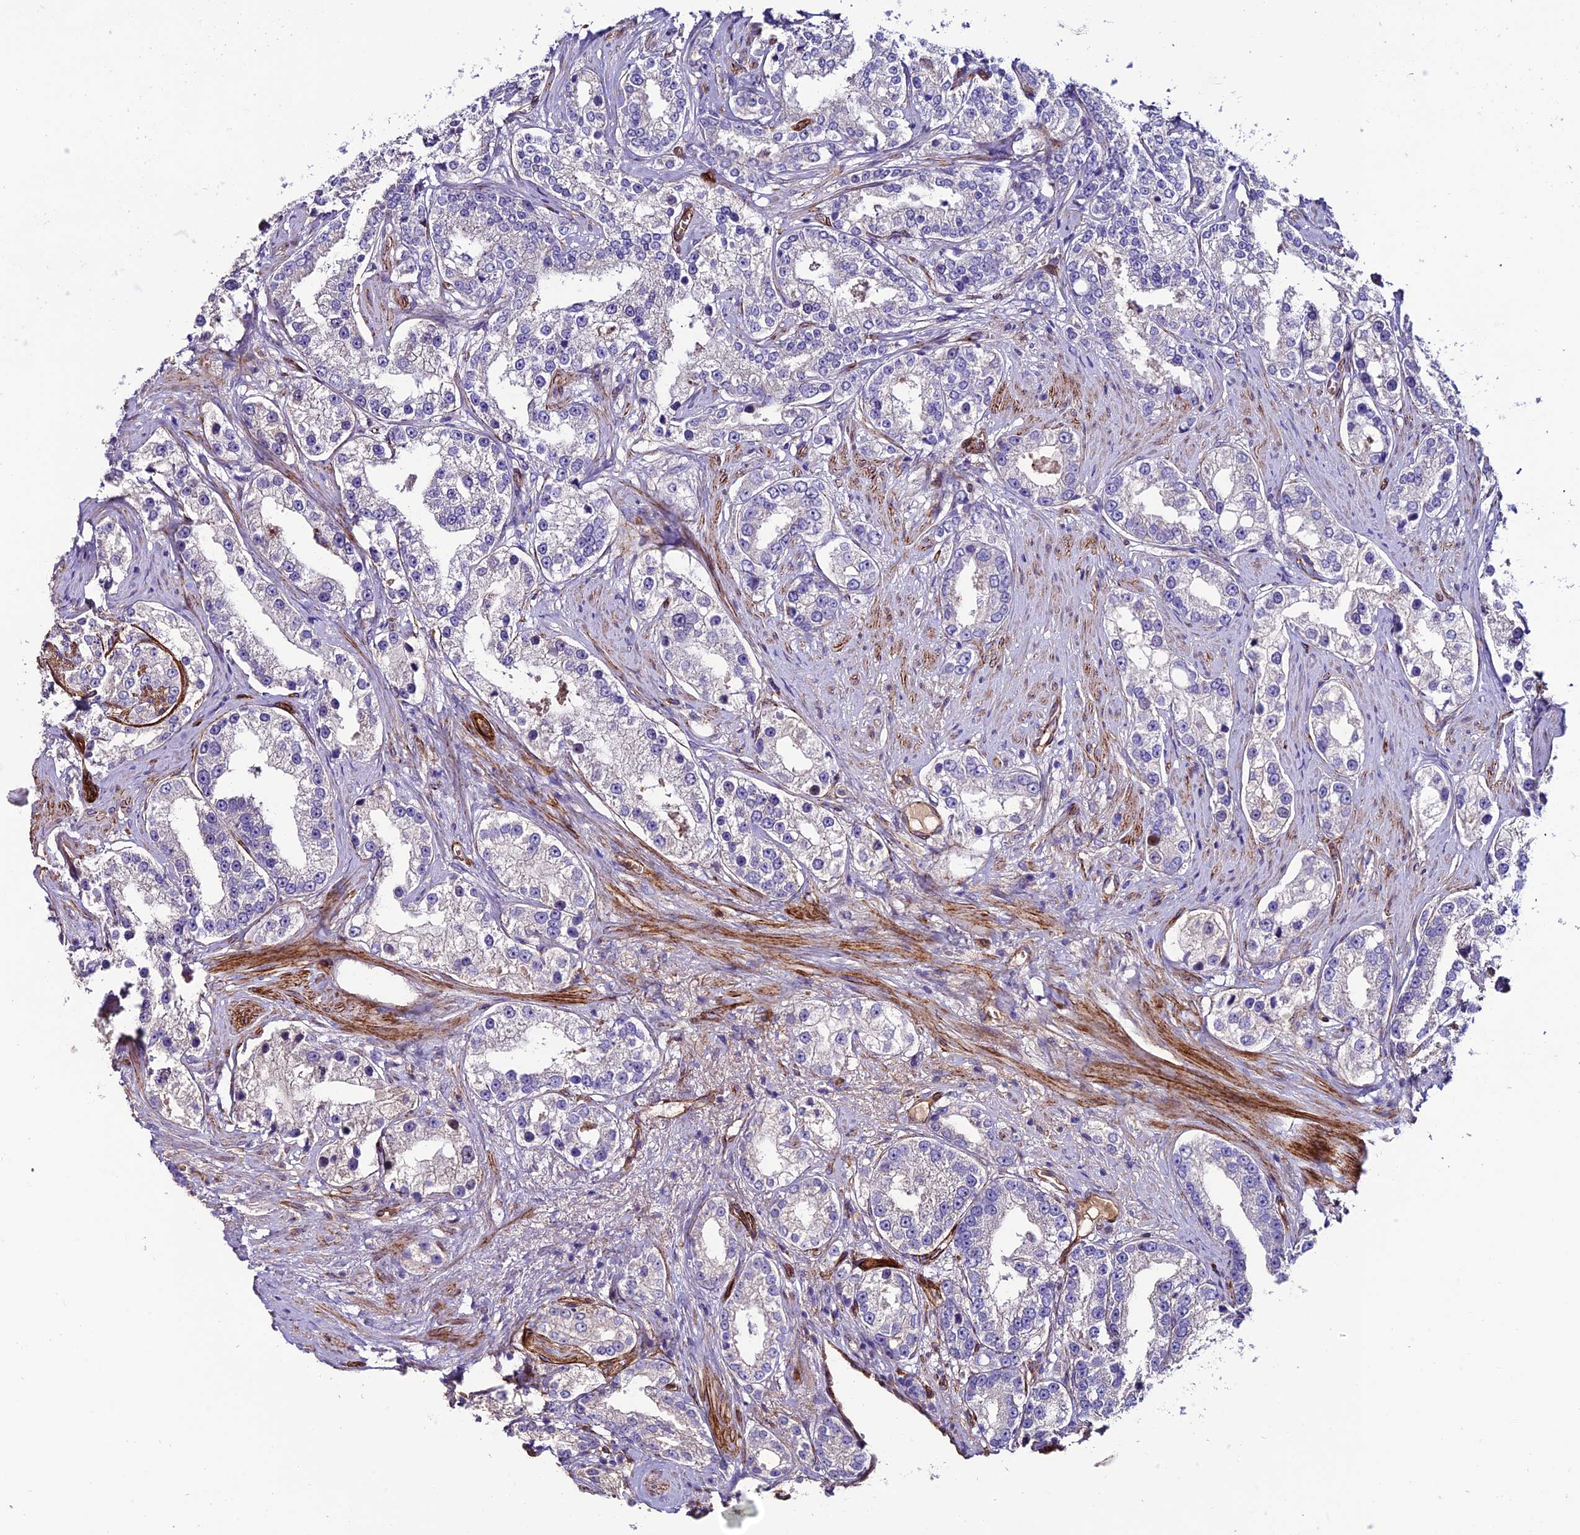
{"staining": {"intensity": "negative", "quantity": "none", "location": "none"}, "tissue": "prostate cancer", "cell_type": "Tumor cells", "image_type": "cancer", "snomed": [{"axis": "morphology", "description": "Normal tissue, NOS"}, {"axis": "morphology", "description": "Adenocarcinoma, High grade"}, {"axis": "topography", "description": "Prostate"}], "caption": "Immunohistochemistry histopathology image of human prostate high-grade adenocarcinoma stained for a protein (brown), which exhibits no staining in tumor cells.", "gene": "REX1BD", "patient": {"sex": "male", "age": 83}}